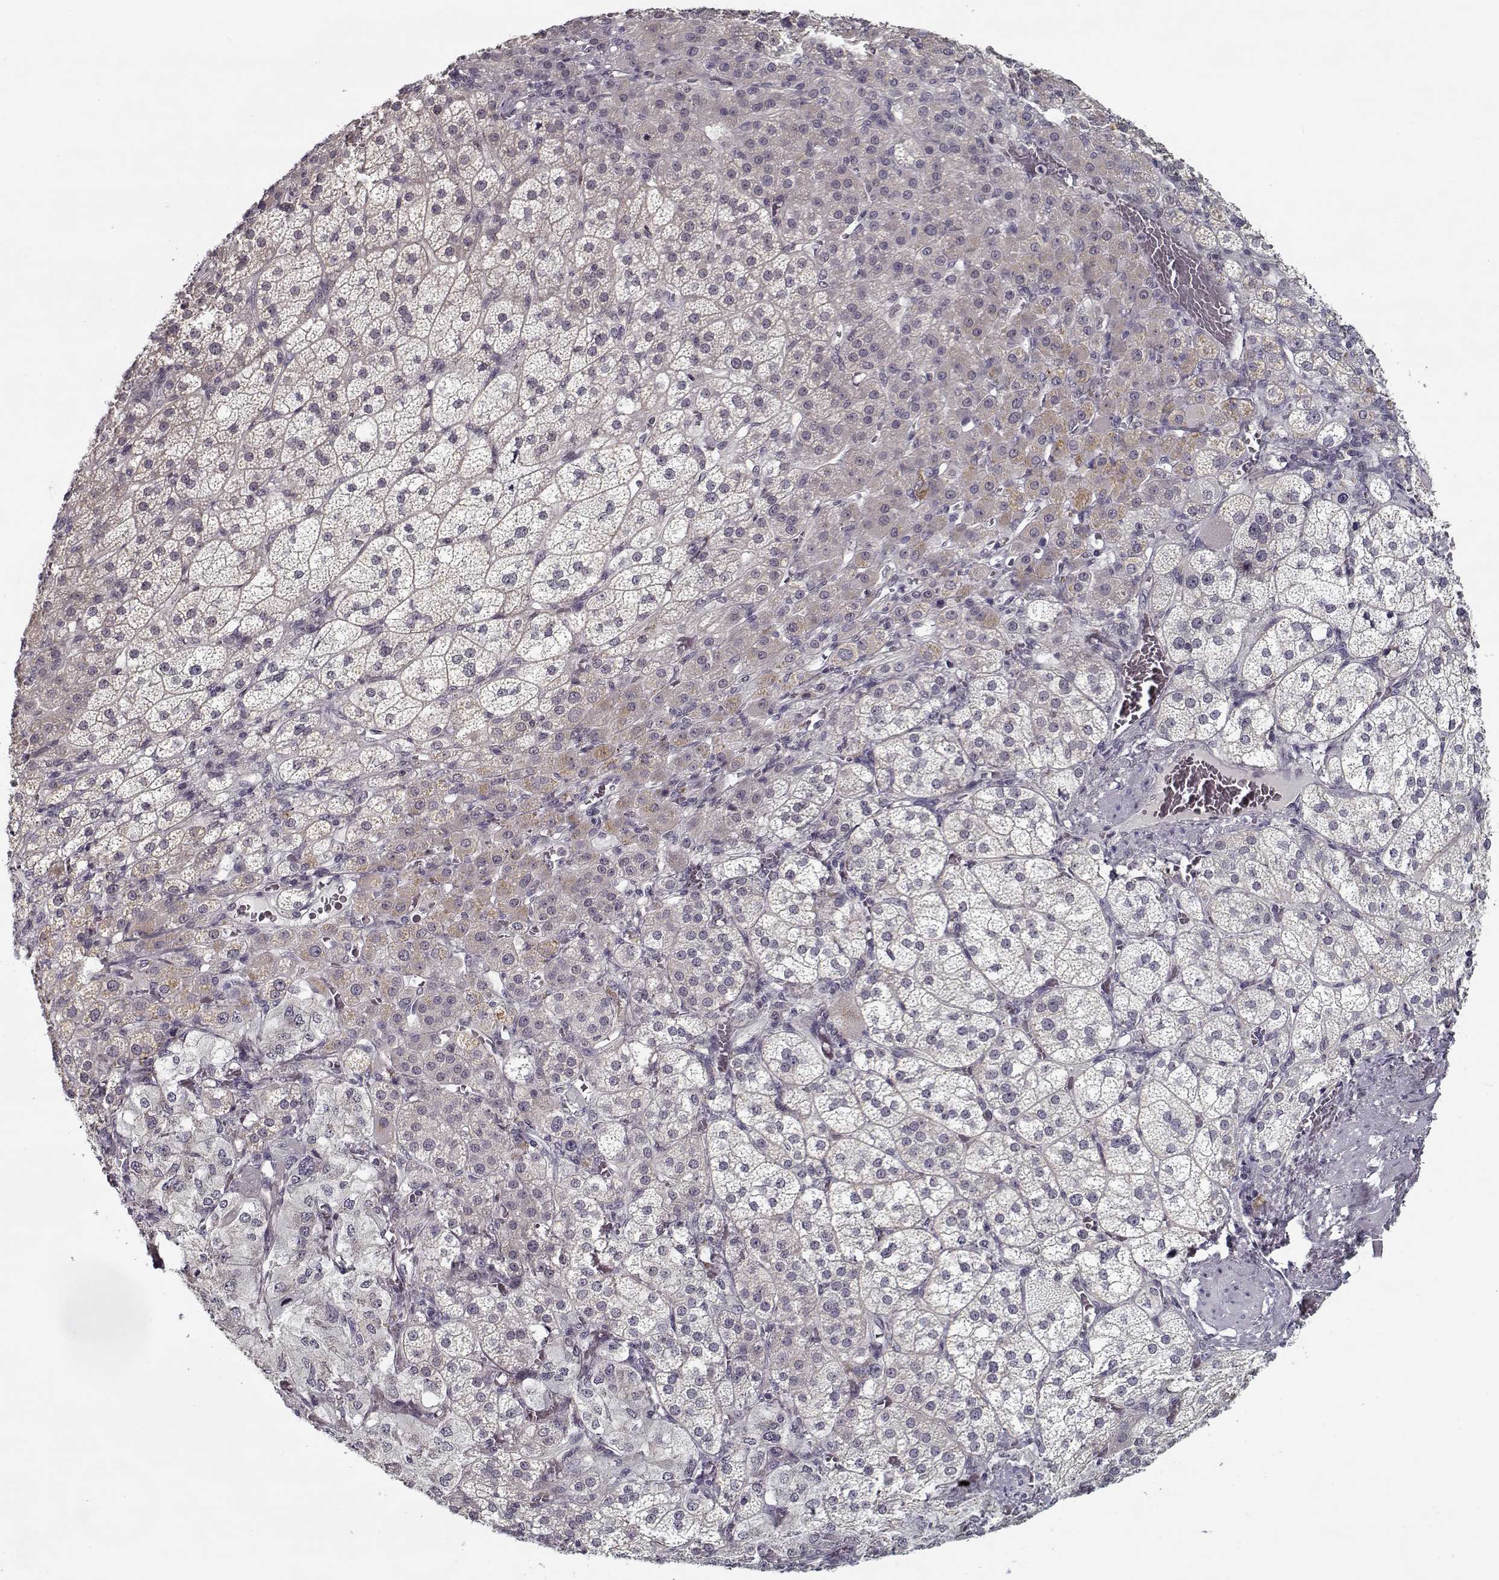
{"staining": {"intensity": "negative", "quantity": "none", "location": "none"}, "tissue": "adrenal gland", "cell_type": "Glandular cells", "image_type": "normal", "snomed": [{"axis": "morphology", "description": "Normal tissue, NOS"}, {"axis": "topography", "description": "Adrenal gland"}], "caption": "A high-resolution image shows IHC staining of benign adrenal gland, which displays no significant expression in glandular cells. Nuclei are stained in blue.", "gene": "TESPA1", "patient": {"sex": "female", "age": 60}}